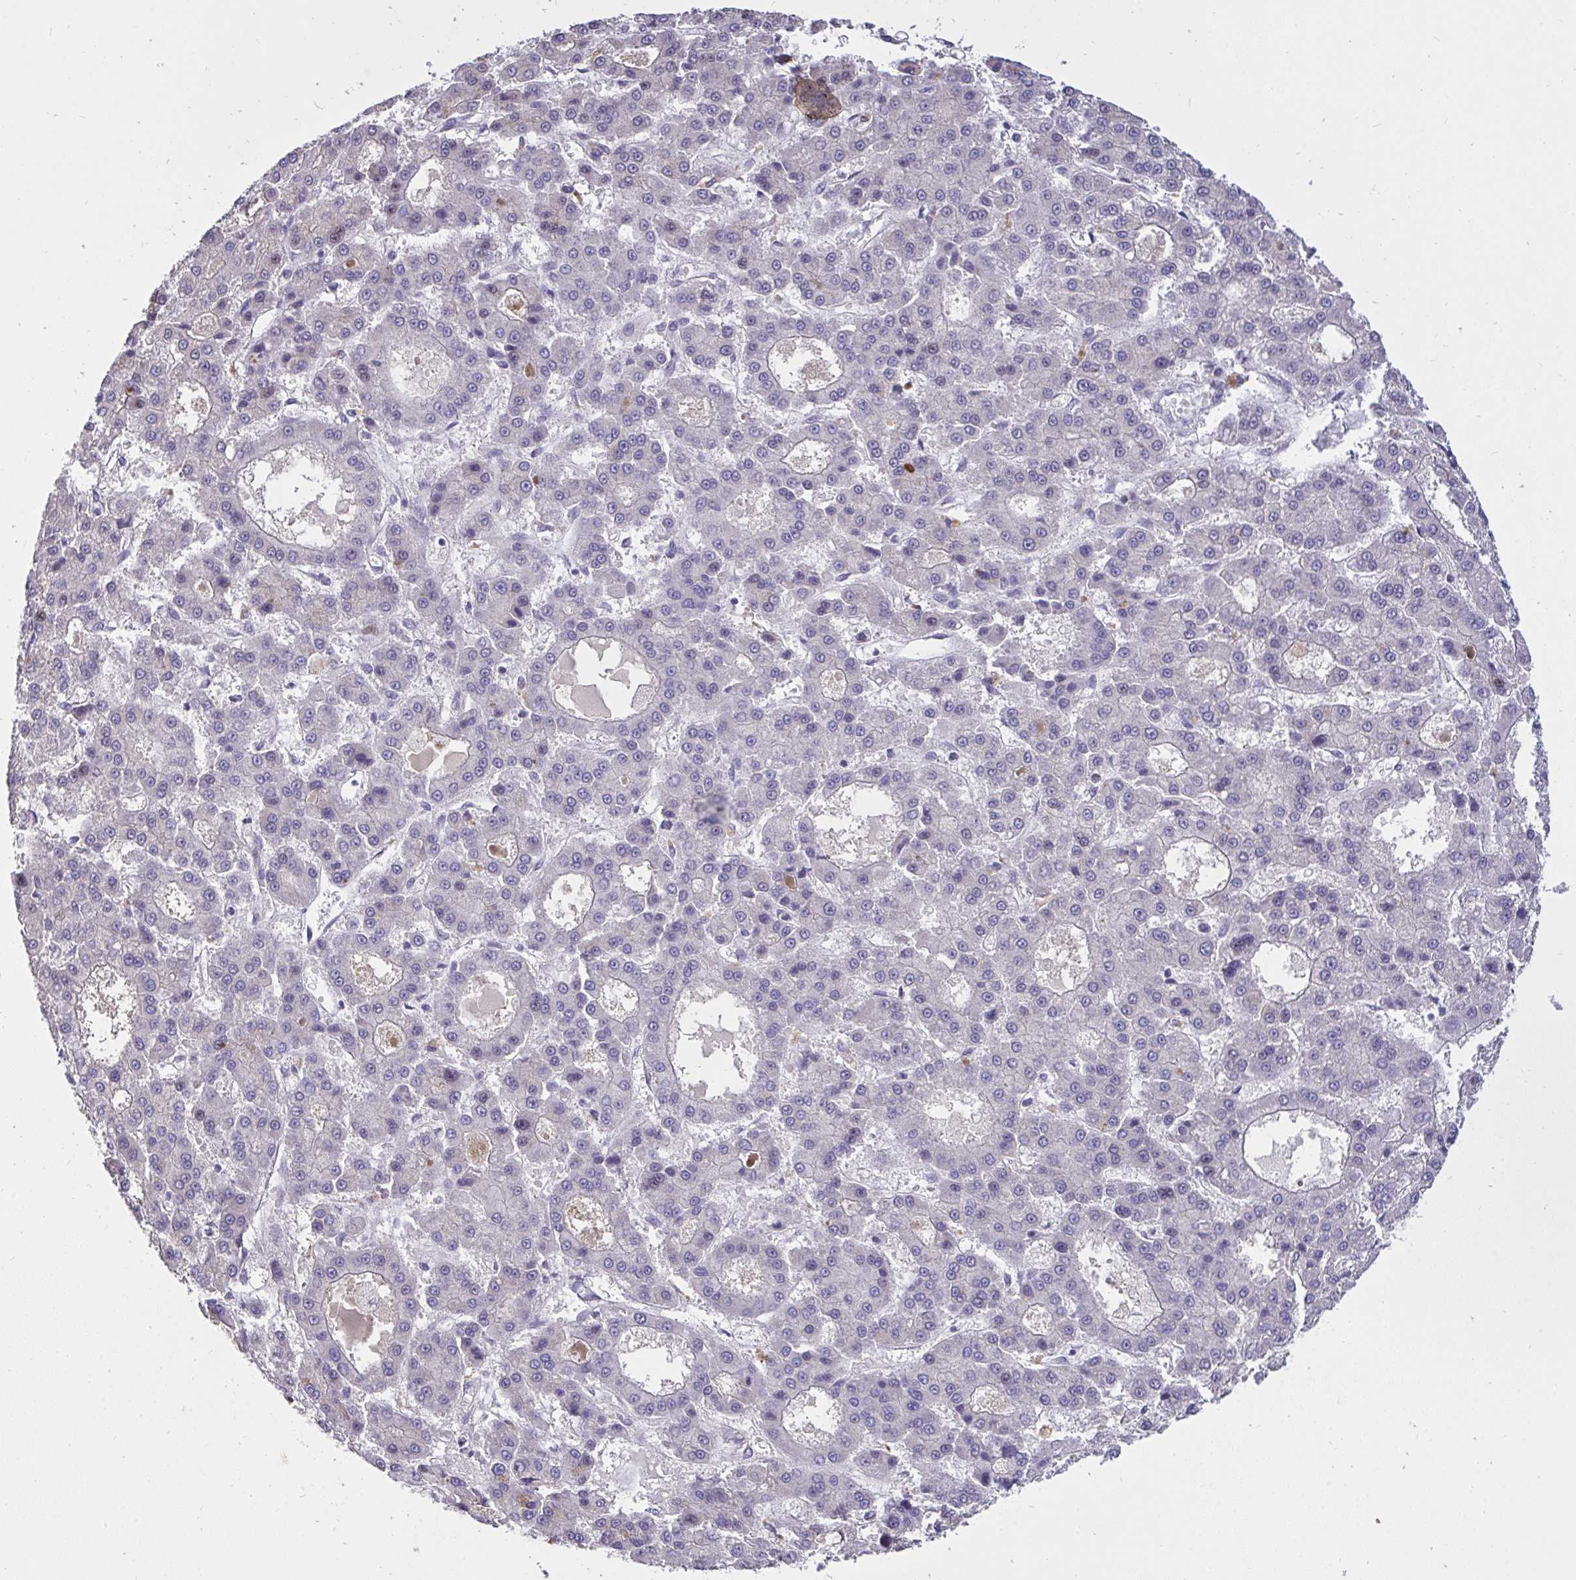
{"staining": {"intensity": "negative", "quantity": "none", "location": "none"}, "tissue": "liver cancer", "cell_type": "Tumor cells", "image_type": "cancer", "snomed": [{"axis": "morphology", "description": "Carcinoma, Hepatocellular, NOS"}, {"axis": "topography", "description": "Liver"}], "caption": "DAB immunohistochemical staining of human liver cancer demonstrates no significant positivity in tumor cells.", "gene": "C19orf54", "patient": {"sex": "male", "age": 70}}